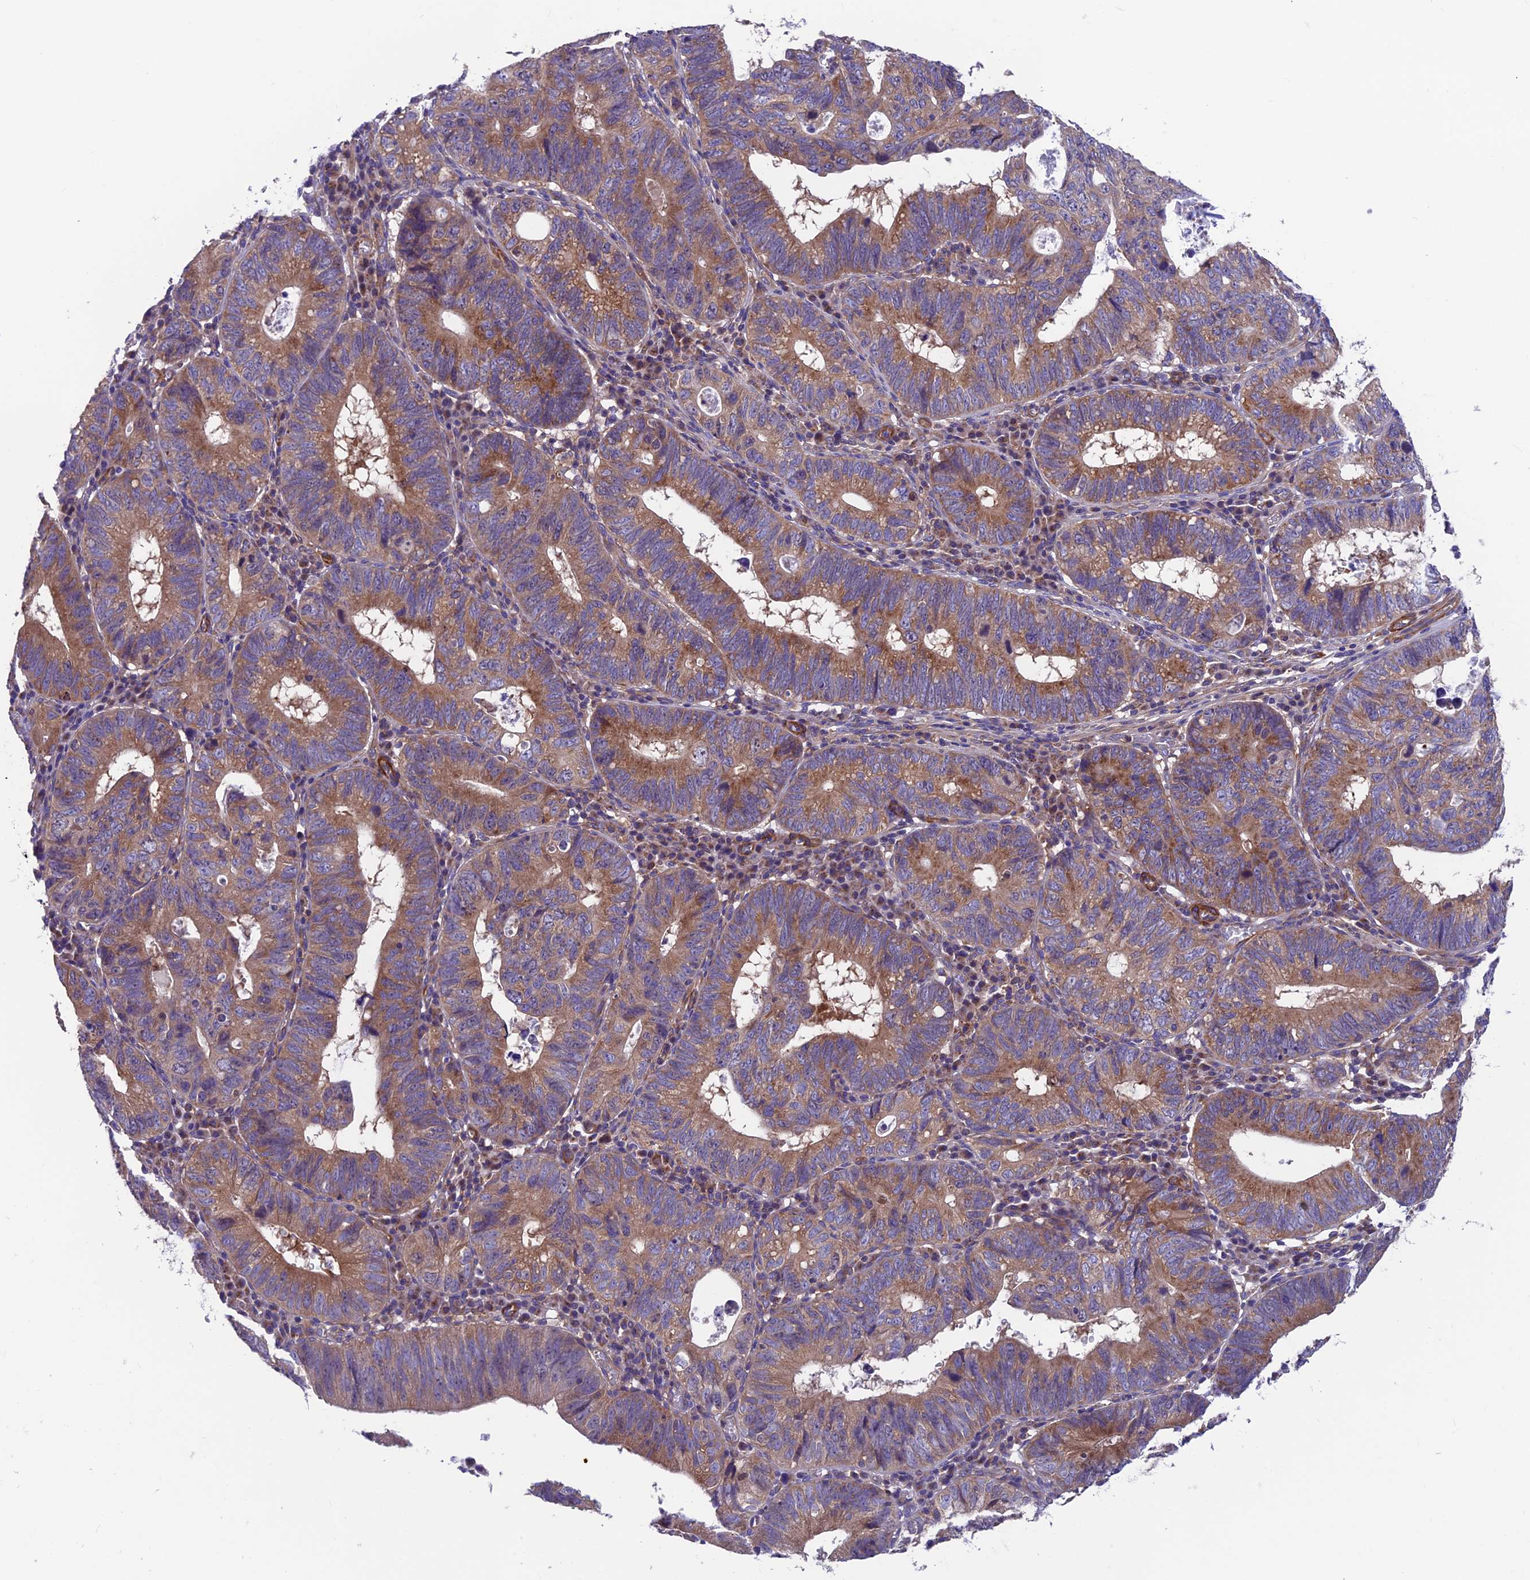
{"staining": {"intensity": "moderate", "quantity": ">75%", "location": "cytoplasmic/membranous"}, "tissue": "stomach cancer", "cell_type": "Tumor cells", "image_type": "cancer", "snomed": [{"axis": "morphology", "description": "Adenocarcinoma, NOS"}, {"axis": "topography", "description": "Stomach"}], "caption": "Immunohistochemical staining of stomach adenocarcinoma reveals moderate cytoplasmic/membranous protein expression in approximately >75% of tumor cells.", "gene": "VPS16", "patient": {"sex": "male", "age": 59}}